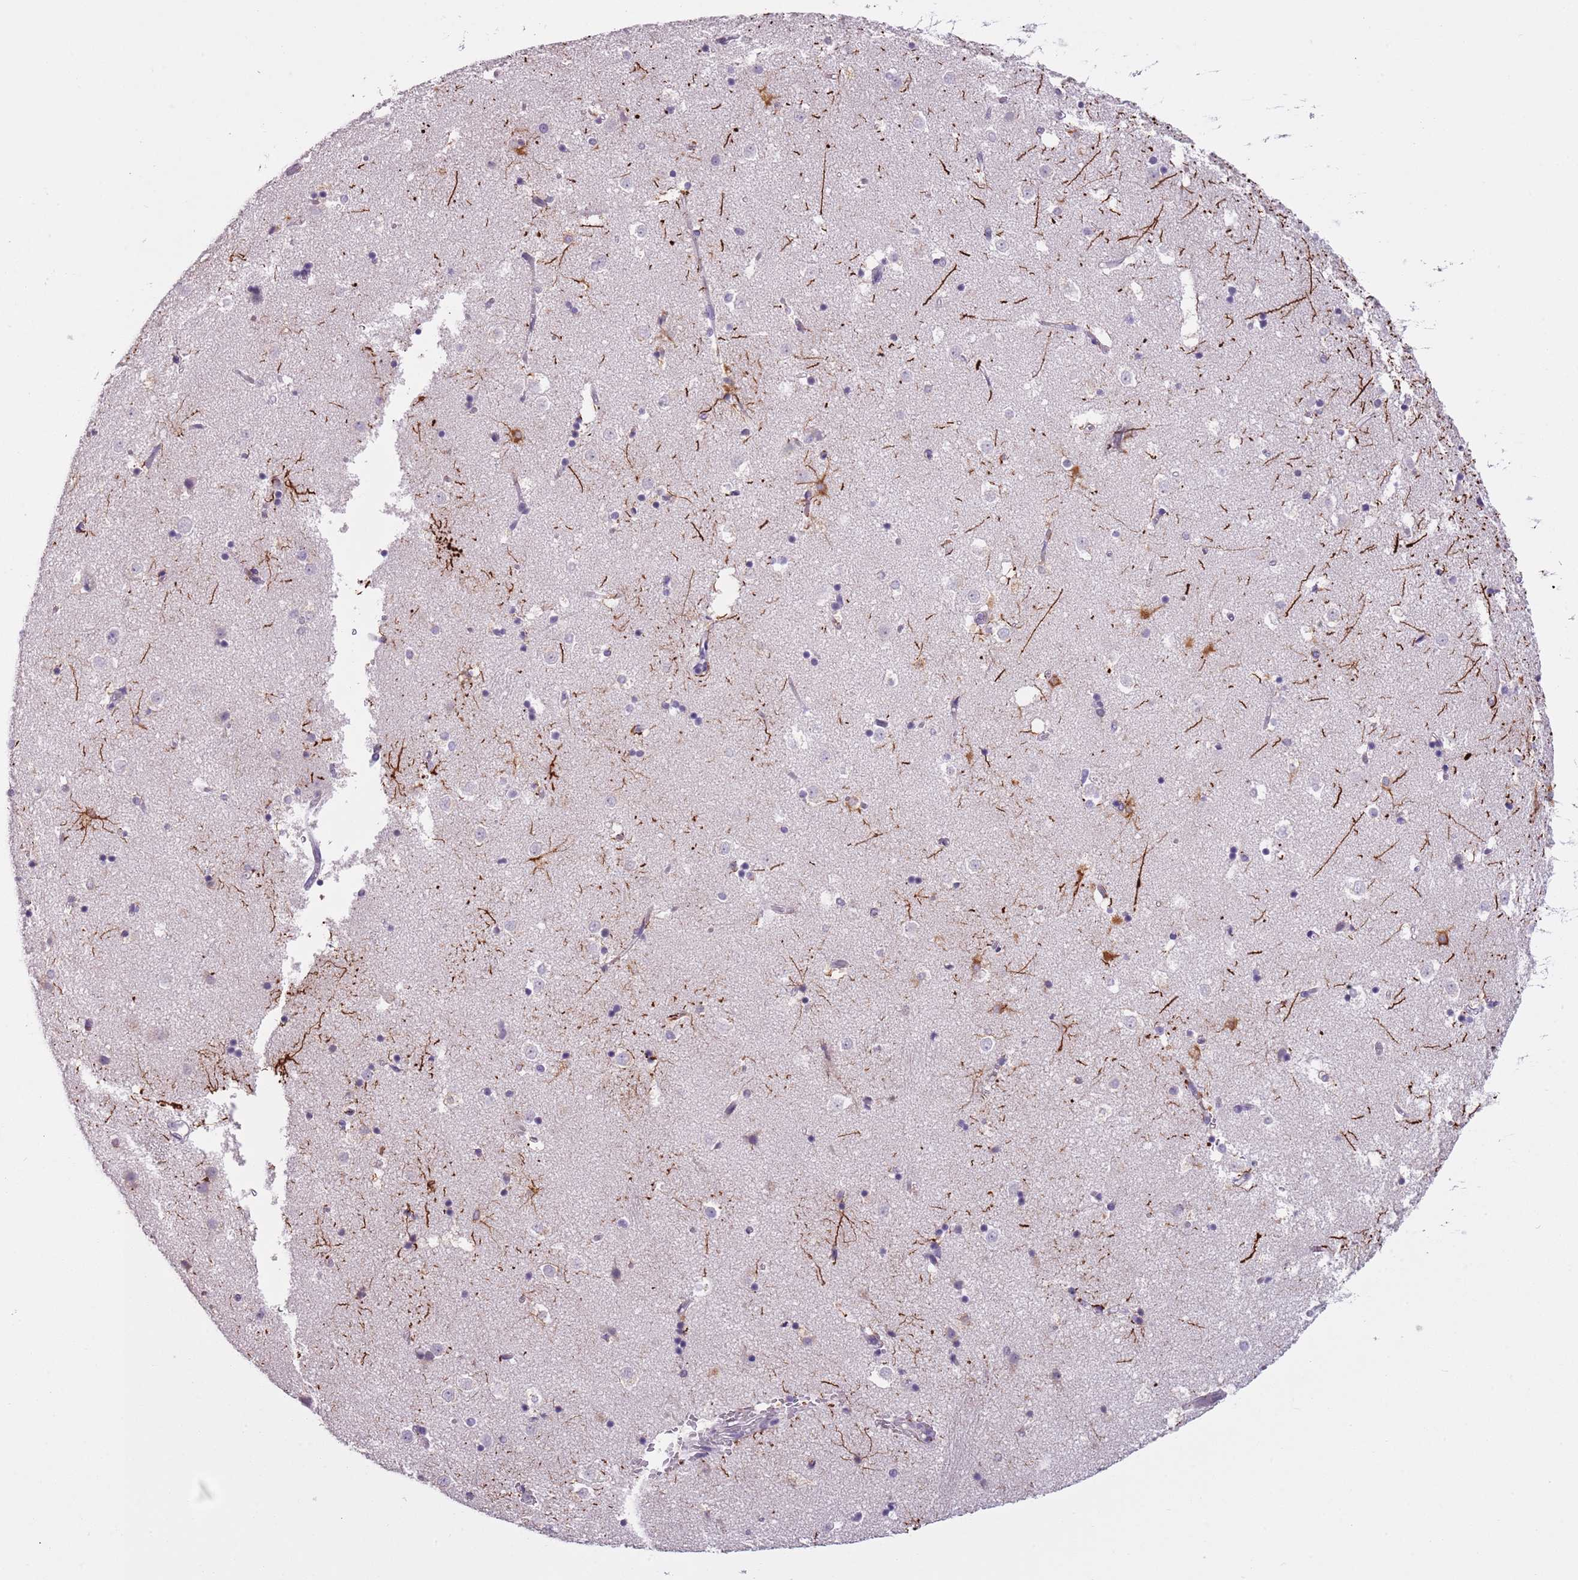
{"staining": {"intensity": "moderate", "quantity": "<25%", "location": "cytoplasmic/membranous"}, "tissue": "caudate", "cell_type": "Glial cells", "image_type": "normal", "snomed": [{"axis": "morphology", "description": "Normal tissue, NOS"}, {"axis": "topography", "description": "Lateral ventricle wall"}], "caption": "About <25% of glial cells in normal caudate demonstrate moderate cytoplasmic/membranous protein positivity as visualized by brown immunohistochemical staining.", "gene": "SLC35E3", "patient": {"sex": "female", "age": 52}}